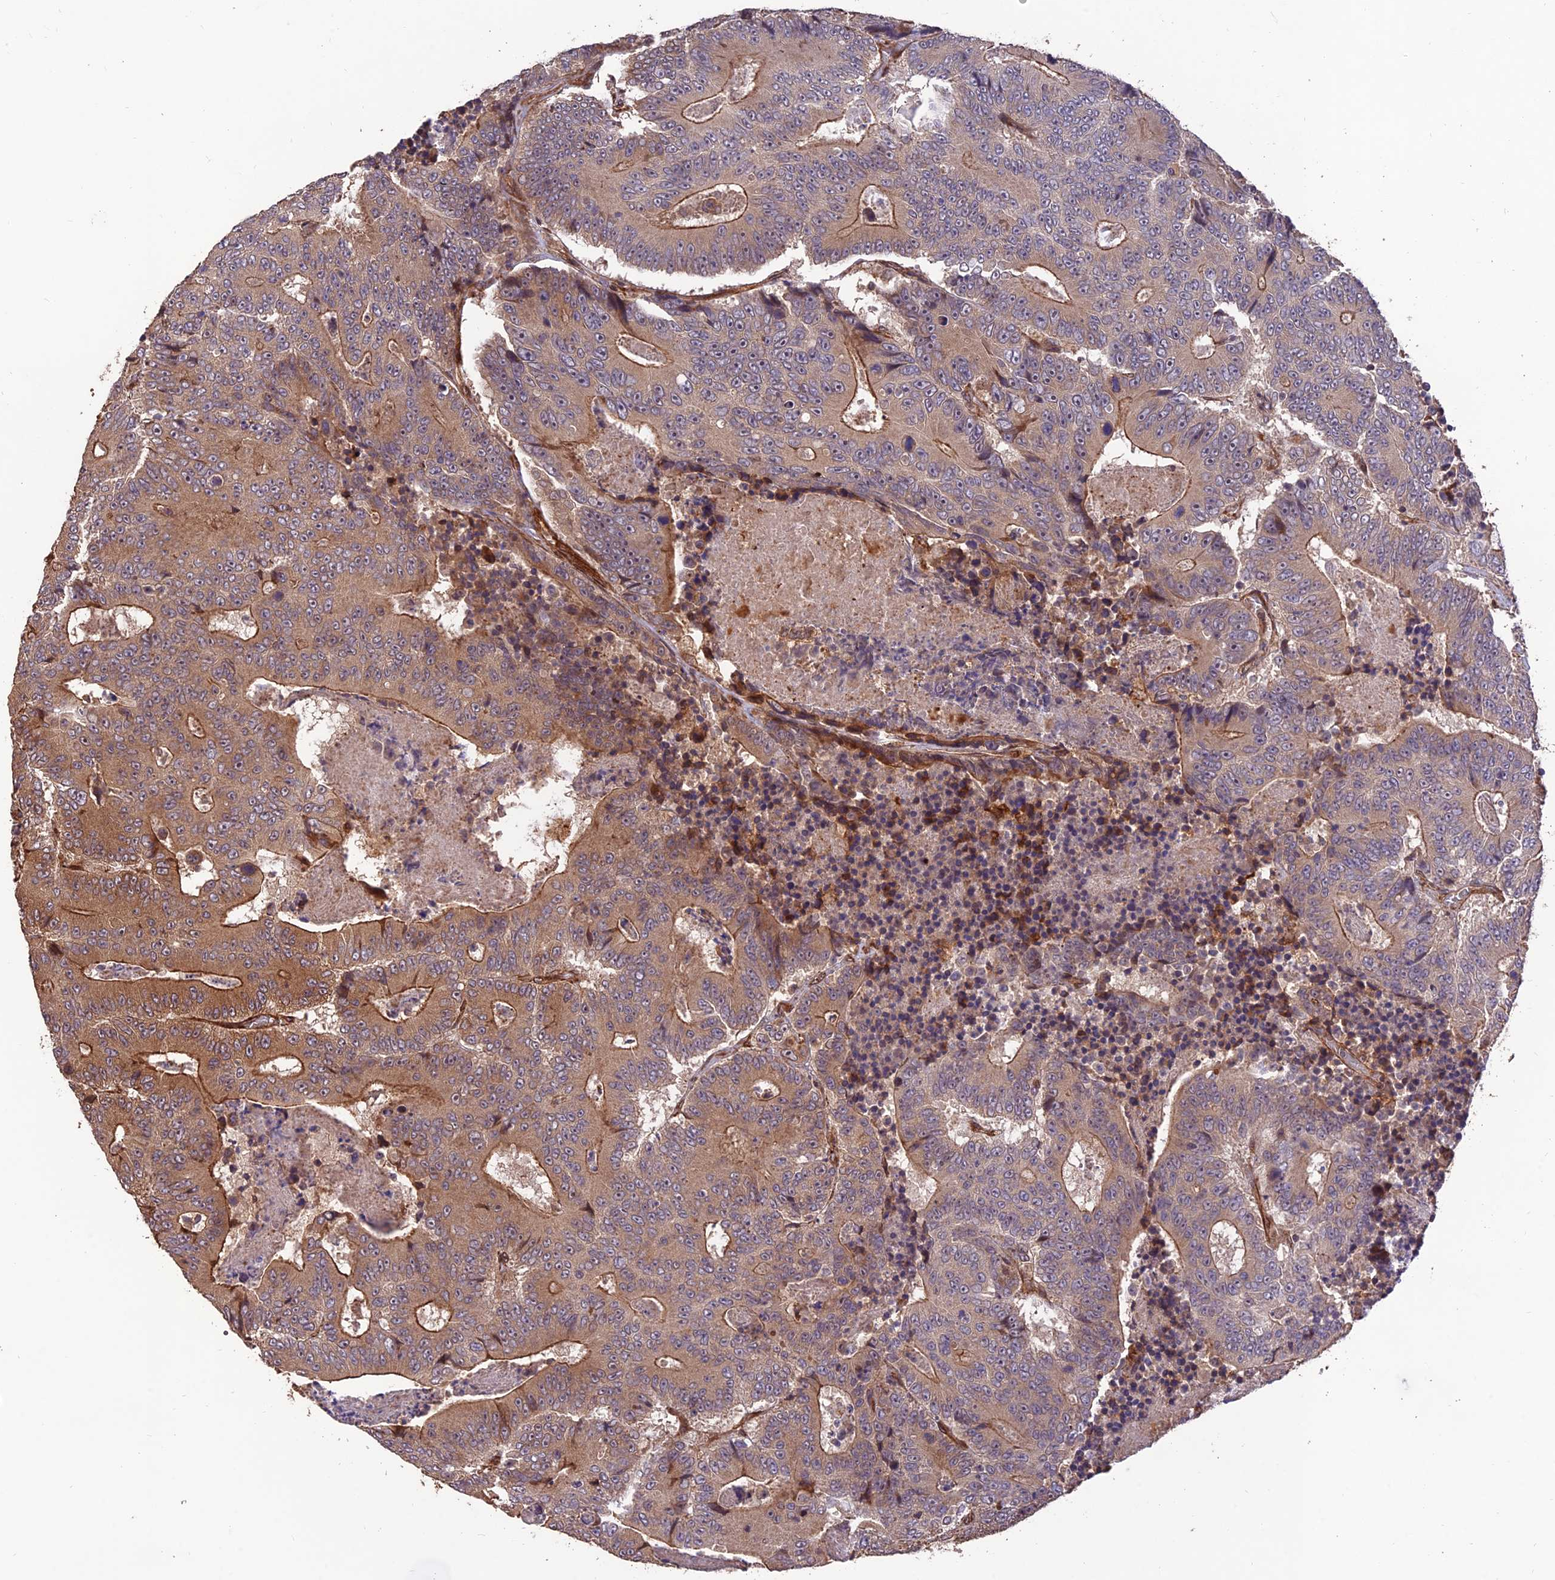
{"staining": {"intensity": "moderate", "quantity": "25%-75%", "location": "cytoplasmic/membranous"}, "tissue": "colorectal cancer", "cell_type": "Tumor cells", "image_type": "cancer", "snomed": [{"axis": "morphology", "description": "Adenocarcinoma, NOS"}, {"axis": "topography", "description": "Colon"}], "caption": "Colorectal adenocarcinoma stained with DAB IHC exhibits medium levels of moderate cytoplasmic/membranous expression in about 25%-75% of tumor cells. The staining is performed using DAB (3,3'-diaminobenzidine) brown chromogen to label protein expression. The nuclei are counter-stained blue using hematoxylin.", "gene": "CREBL2", "patient": {"sex": "male", "age": 83}}